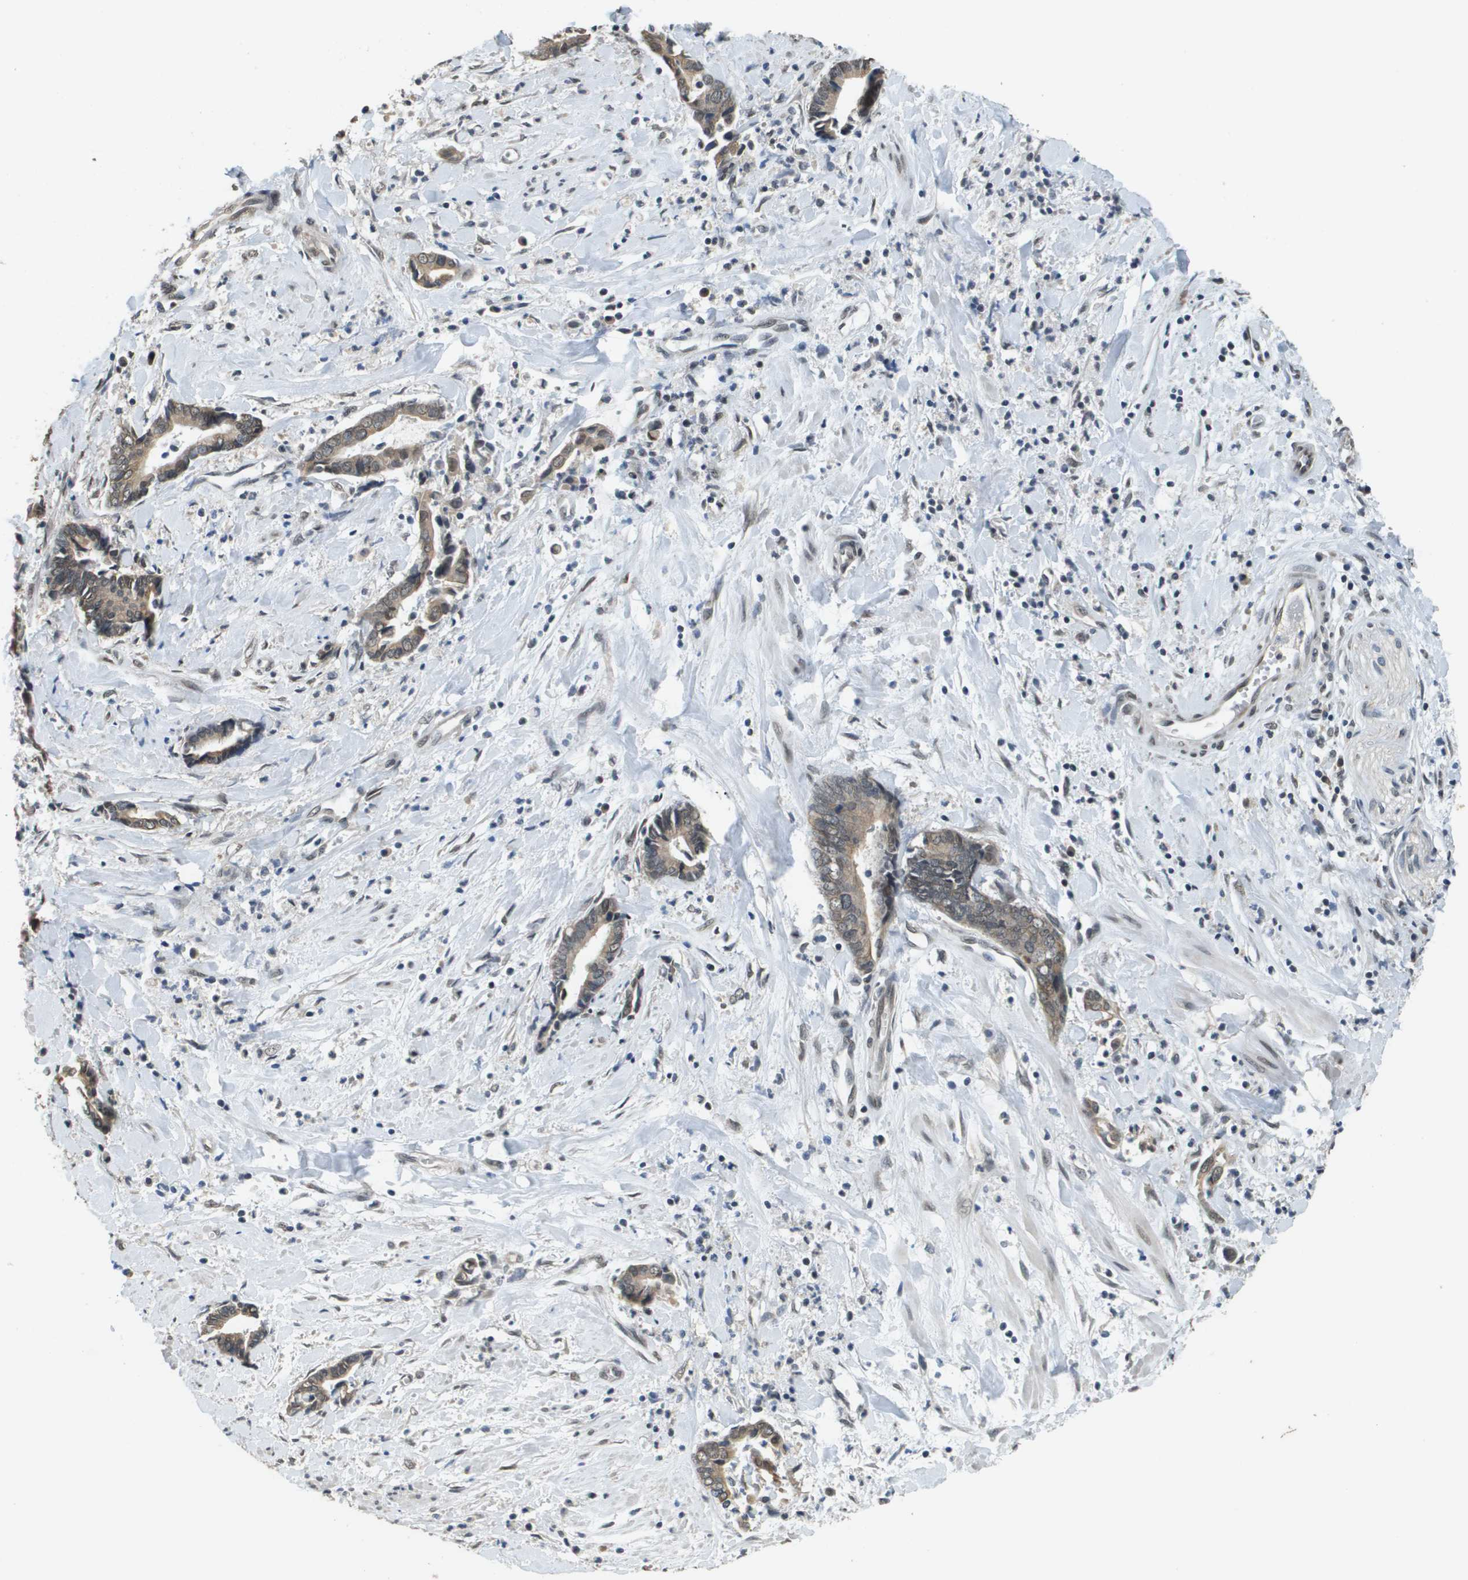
{"staining": {"intensity": "moderate", "quantity": ">75%", "location": "cytoplasmic/membranous"}, "tissue": "cervical cancer", "cell_type": "Tumor cells", "image_type": "cancer", "snomed": [{"axis": "morphology", "description": "Adenocarcinoma, NOS"}, {"axis": "topography", "description": "Cervix"}], "caption": "Cervical cancer (adenocarcinoma) stained with immunohistochemistry demonstrates moderate cytoplasmic/membranous positivity in about >75% of tumor cells.", "gene": "FANCC", "patient": {"sex": "female", "age": 44}}